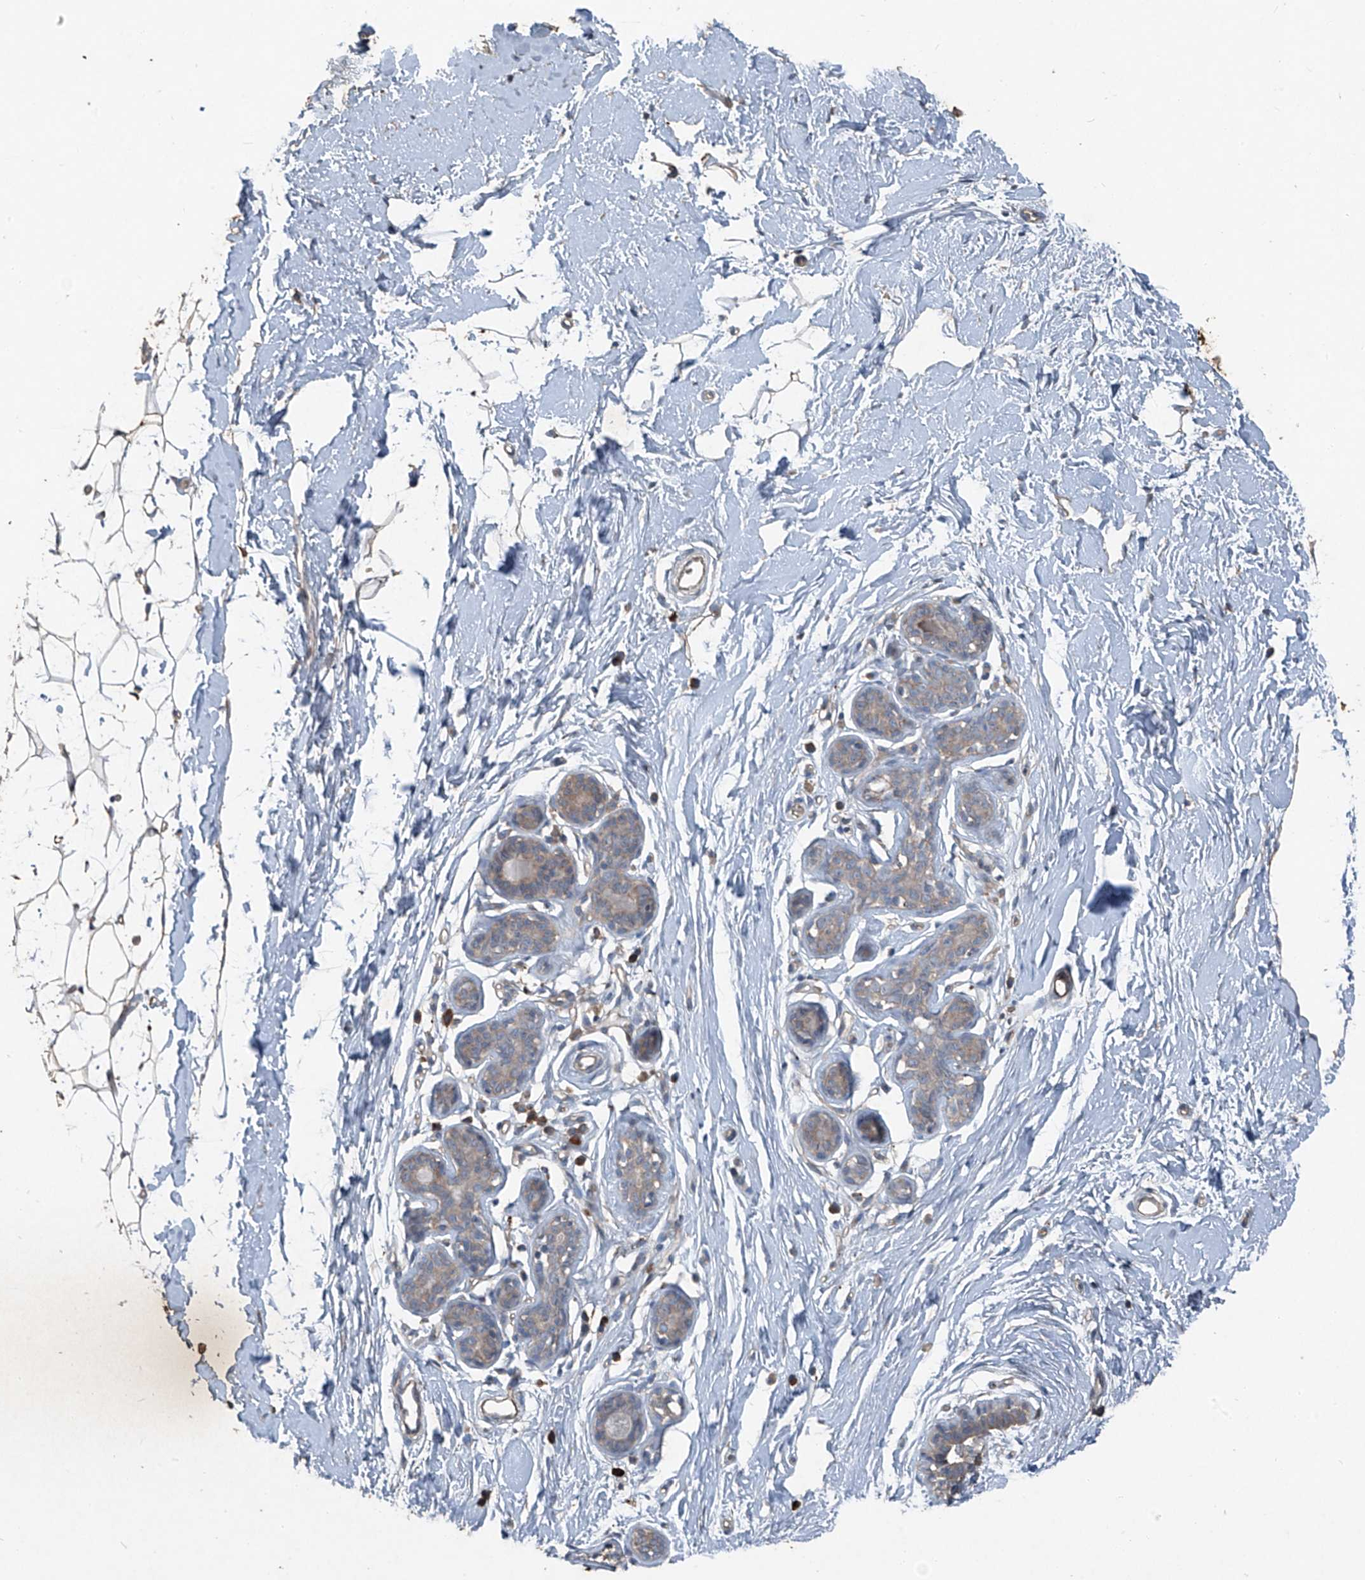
{"staining": {"intensity": "weak", "quantity": ">75%", "location": "cytoplasmic/membranous"}, "tissue": "adipose tissue", "cell_type": "Adipocytes", "image_type": "normal", "snomed": [{"axis": "morphology", "description": "Normal tissue, NOS"}, {"axis": "topography", "description": "Breast"}], "caption": "Immunohistochemistry (IHC) micrograph of unremarkable adipose tissue: human adipose tissue stained using immunohistochemistry displays low levels of weak protein expression localized specifically in the cytoplasmic/membranous of adipocytes, appearing as a cytoplasmic/membranous brown color.", "gene": "FOXRED2", "patient": {"sex": "female", "age": 23}}